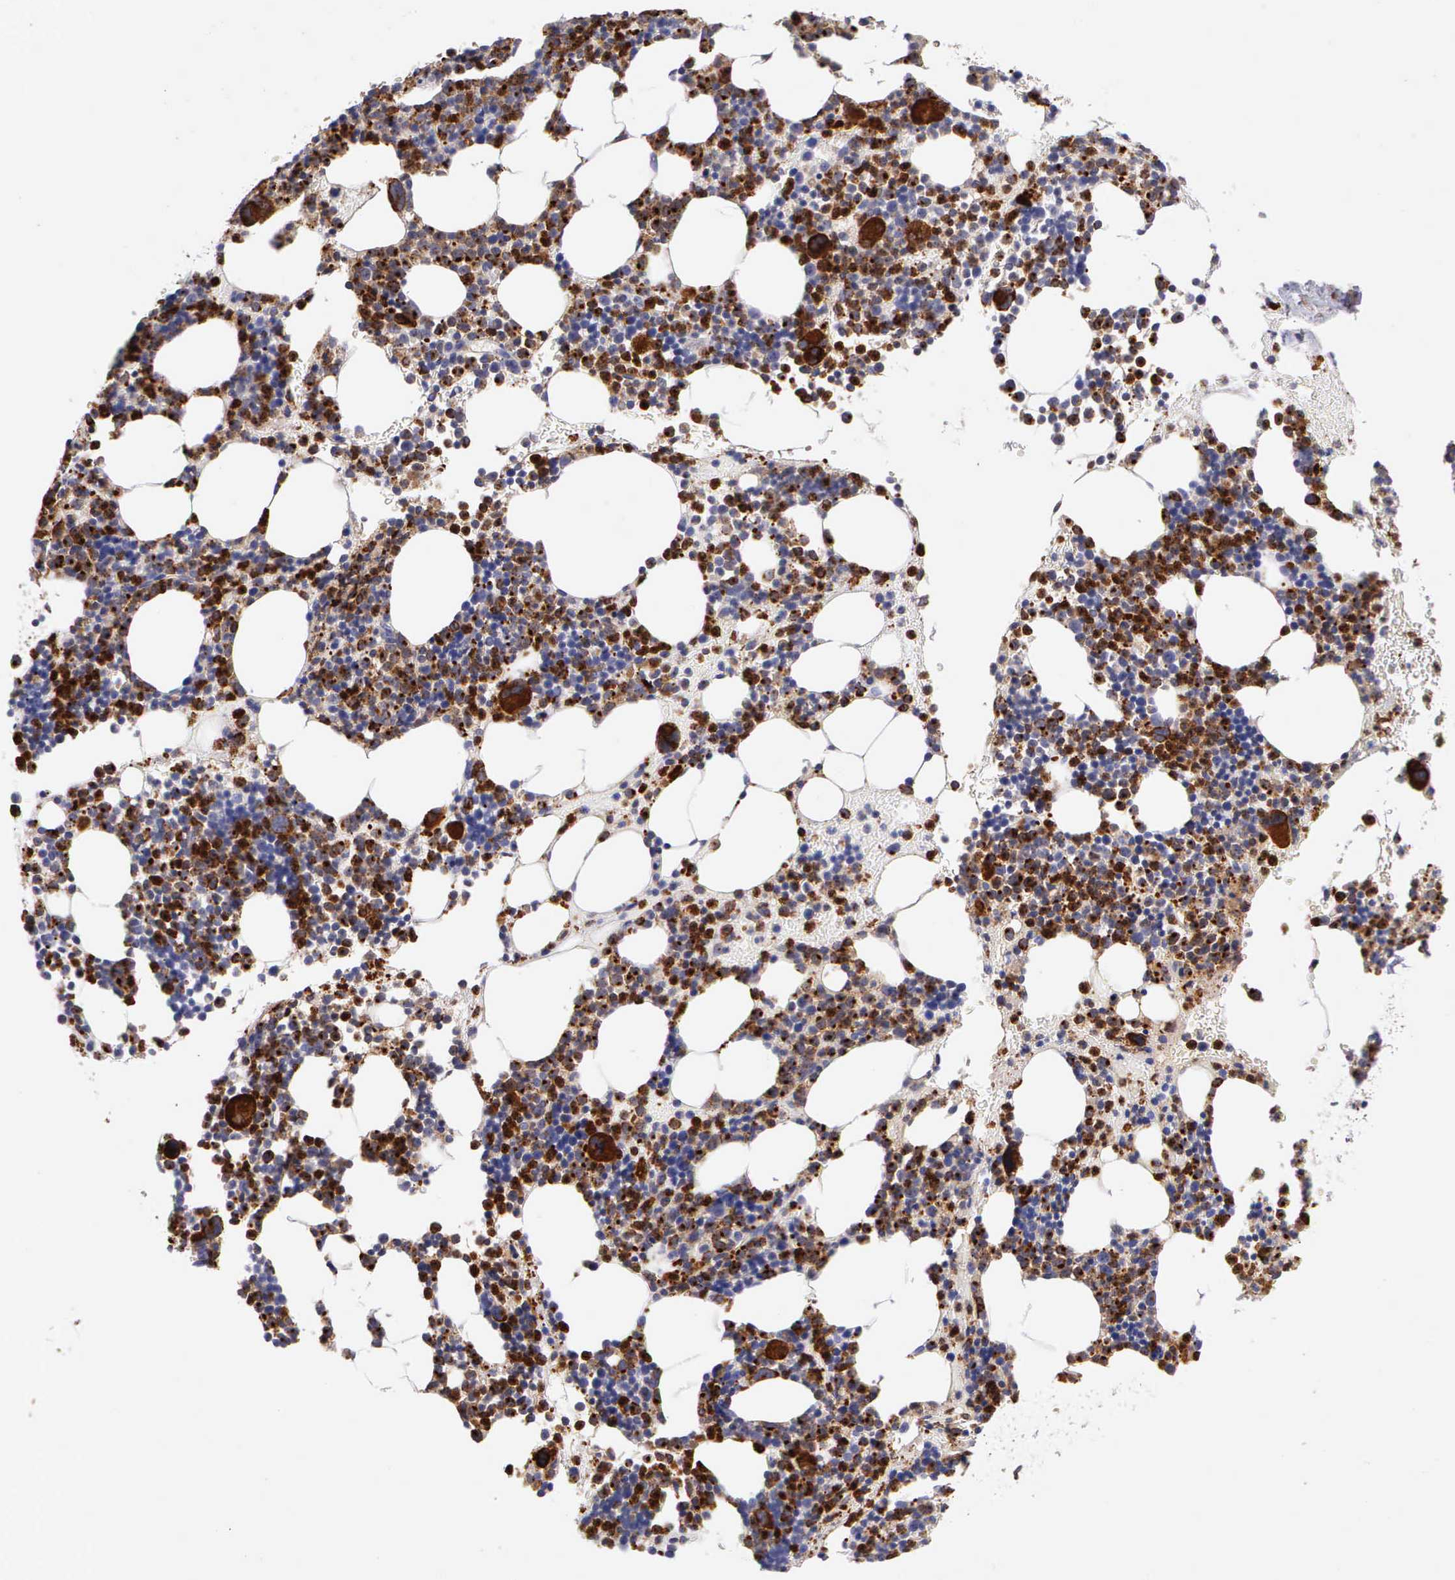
{"staining": {"intensity": "strong", "quantity": "25%-75%", "location": "cytoplasmic/membranous"}, "tissue": "bone marrow", "cell_type": "Hematopoietic cells", "image_type": "normal", "snomed": [{"axis": "morphology", "description": "Normal tissue, NOS"}, {"axis": "topography", "description": "Bone marrow"}], "caption": "Approximately 25%-75% of hematopoietic cells in unremarkable human bone marrow reveal strong cytoplasmic/membranous protein expression as visualized by brown immunohistochemical staining.", "gene": "SRGN", "patient": {"sex": "male", "age": 82}}